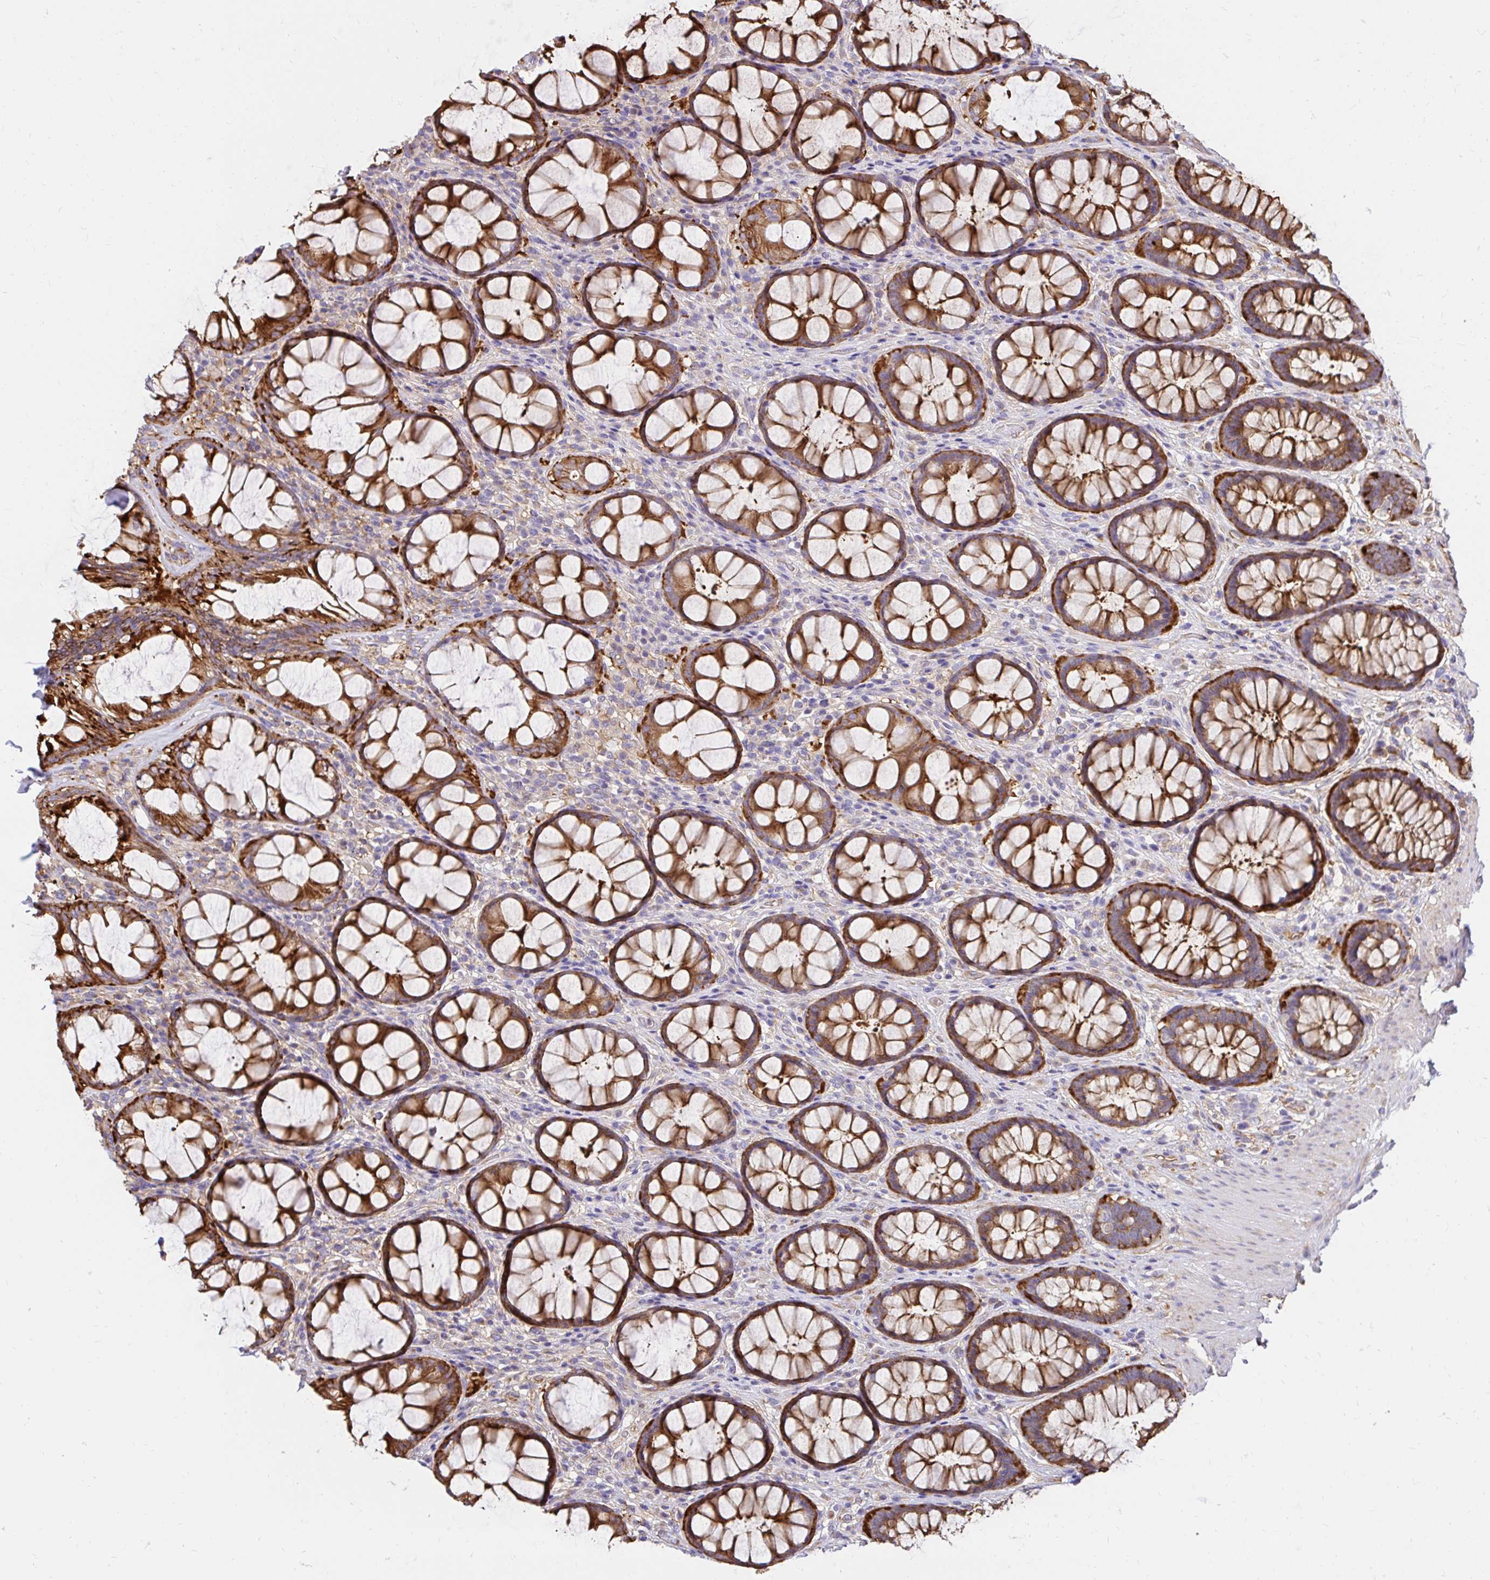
{"staining": {"intensity": "strong", "quantity": ">75%", "location": "cytoplasmic/membranous"}, "tissue": "rectum", "cell_type": "Glandular cells", "image_type": "normal", "snomed": [{"axis": "morphology", "description": "Normal tissue, NOS"}, {"axis": "topography", "description": "Rectum"}], "caption": "Protein expression analysis of unremarkable human rectum reveals strong cytoplasmic/membranous expression in approximately >75% of glandular cells. The protein of interest is shown in brown color, while the nuclei are stained blue.", "gene": "ABCB10", "patient": {"sex": "male", "age": 72}}